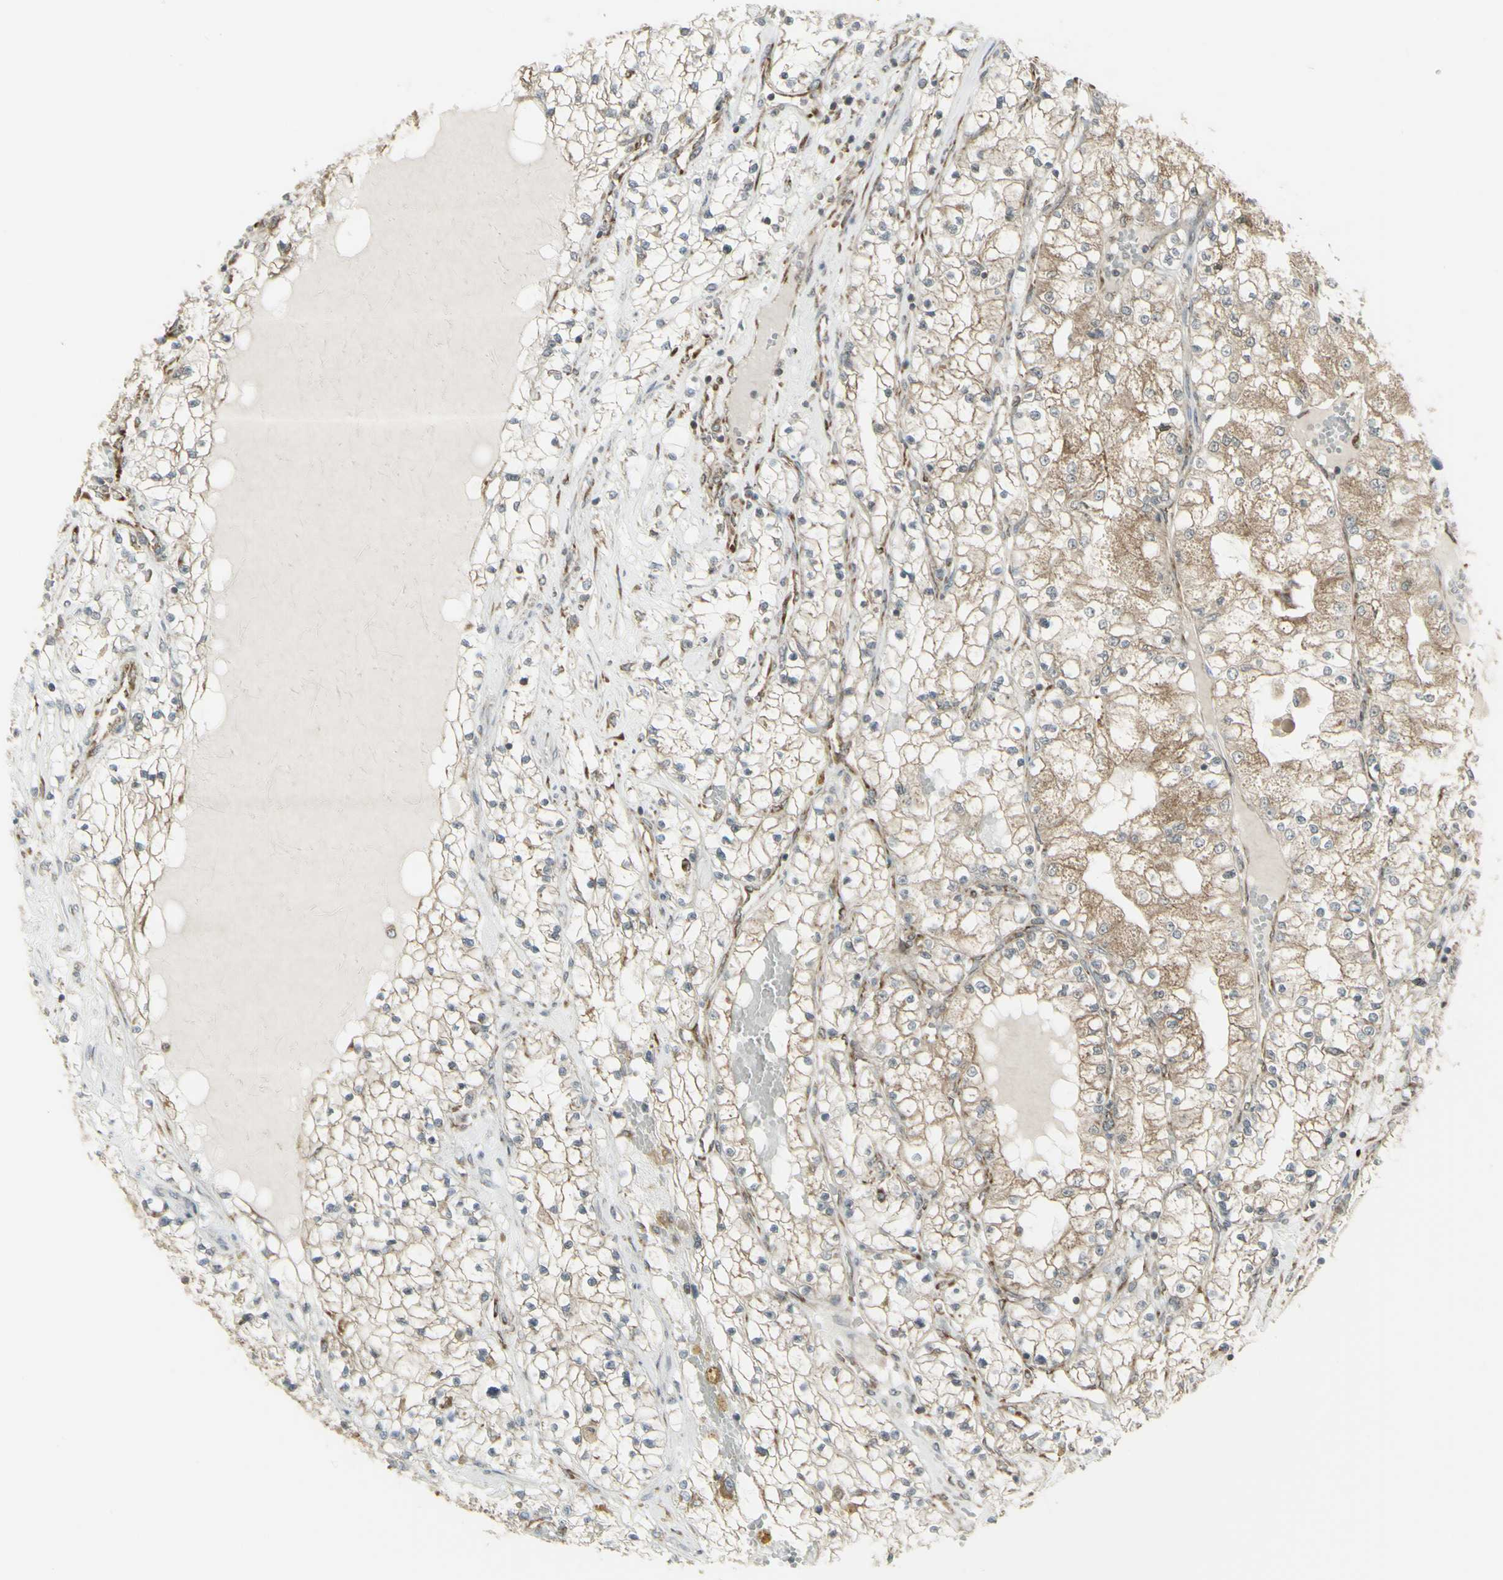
{"staining": {"intensity": "weak", "quantity": ">75%", "location": "cytoplasmic/membranous"}, "tissue": "renal cancer", "cell_type": "Tumor cells", "image_type": "cancer", "snomed": [{"axis": "morphology", "description": "Adenocarcinoma, NOS"}, {"axis": "topography", "description": "Kidney"}], "caption": "Renal adenocarcinoma stained with DAB immunohistochemistry (IHC) reveals low levels of weak cytoplasmic/membranous positivity in approximately >75% of tumor cells.", "gene": "FKBP3", "patient": {"sex": "male", "age": 68}}